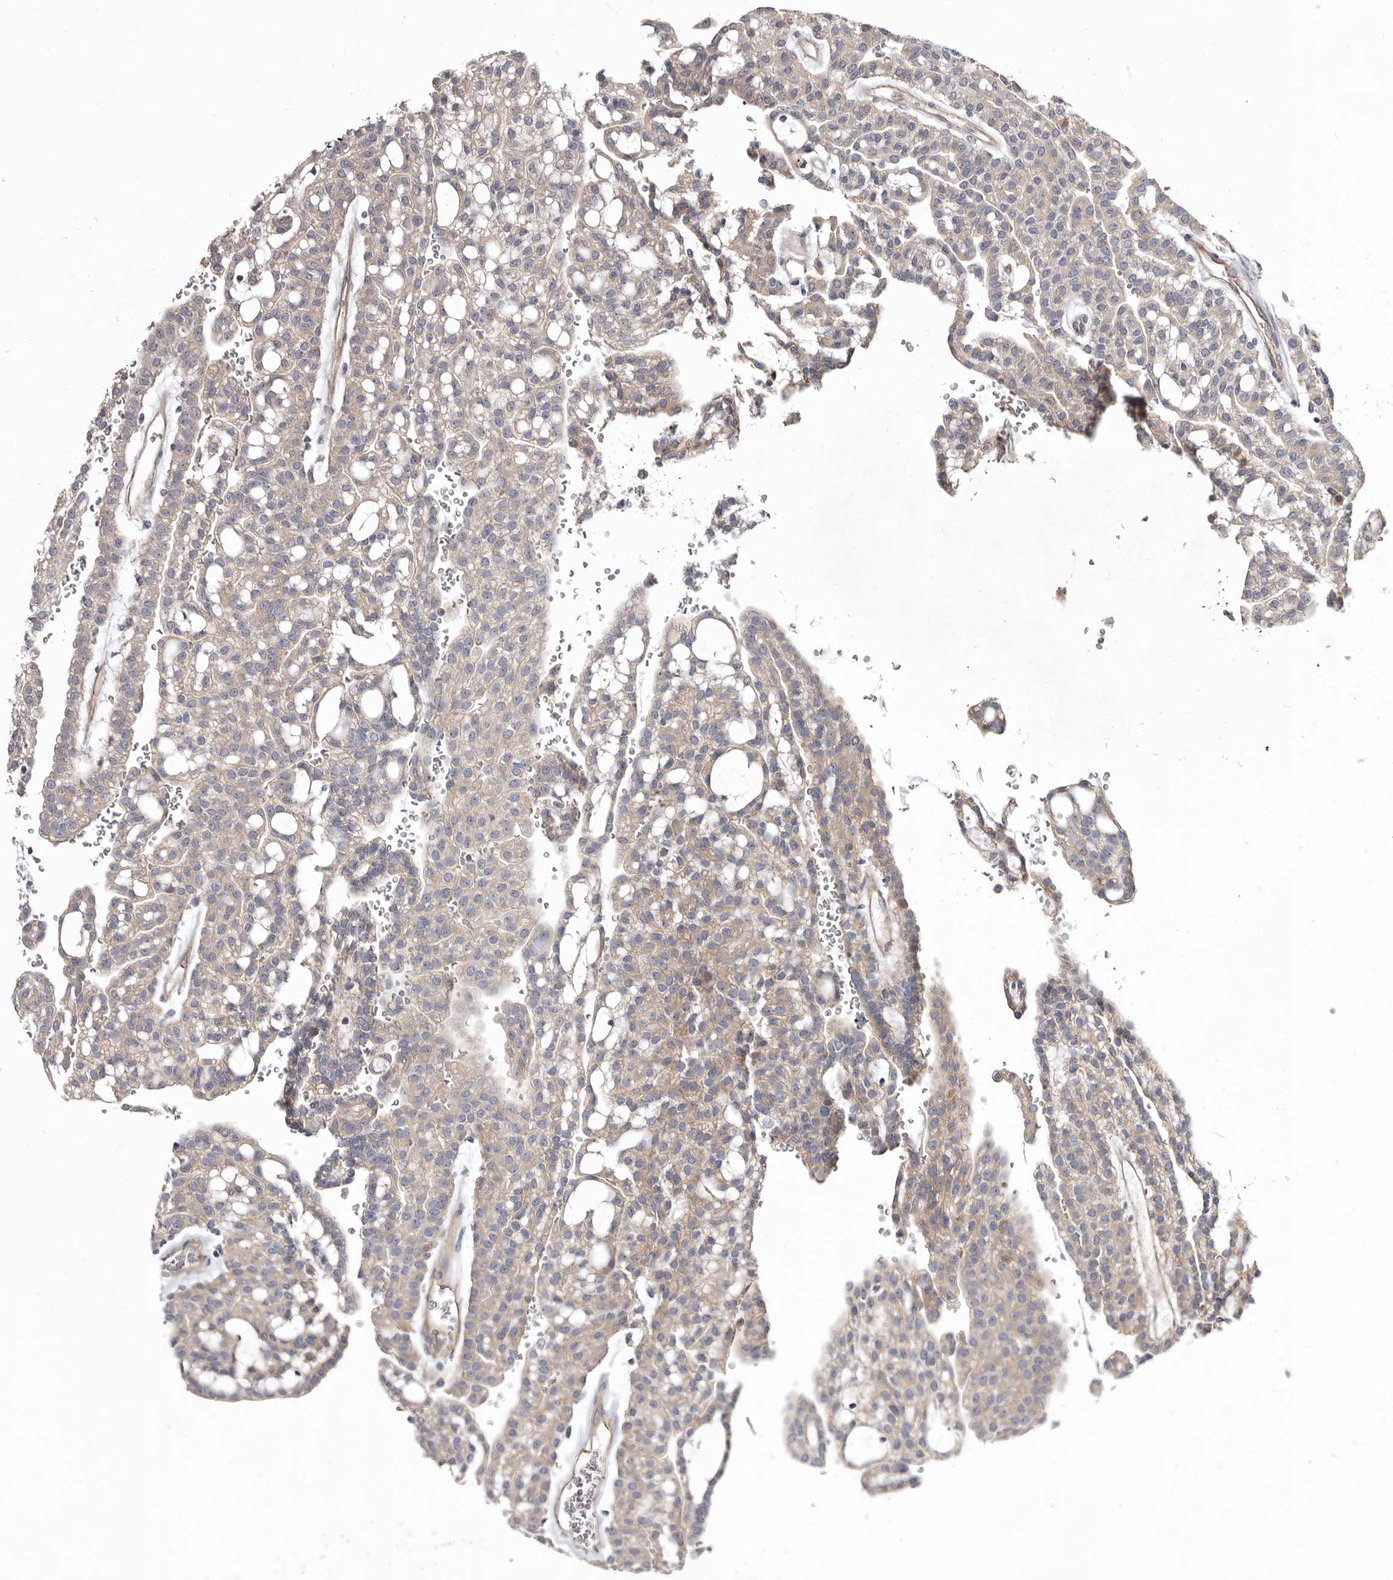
{"staining": {"intensity": "weak", "quantity": ">75%", "location": "cytoplasmic/membranous"}, "tissue": "renal cancer", "cell_type": "Tumor cells", "image_type": "cancer", "snomed": [{"axis": "morphology", "description": "Adenocarcinoma, NOS"}, {"axis": "topography", "description": "Kidney"}], "caption": "IHC of human renal adenocarcinoma reveals low levels of weak cytoplasmic/membranous positivity in approximately >75% of tumor cells.", "gene": "FMO2", "patient": {"sex": "male", "age": 63}}